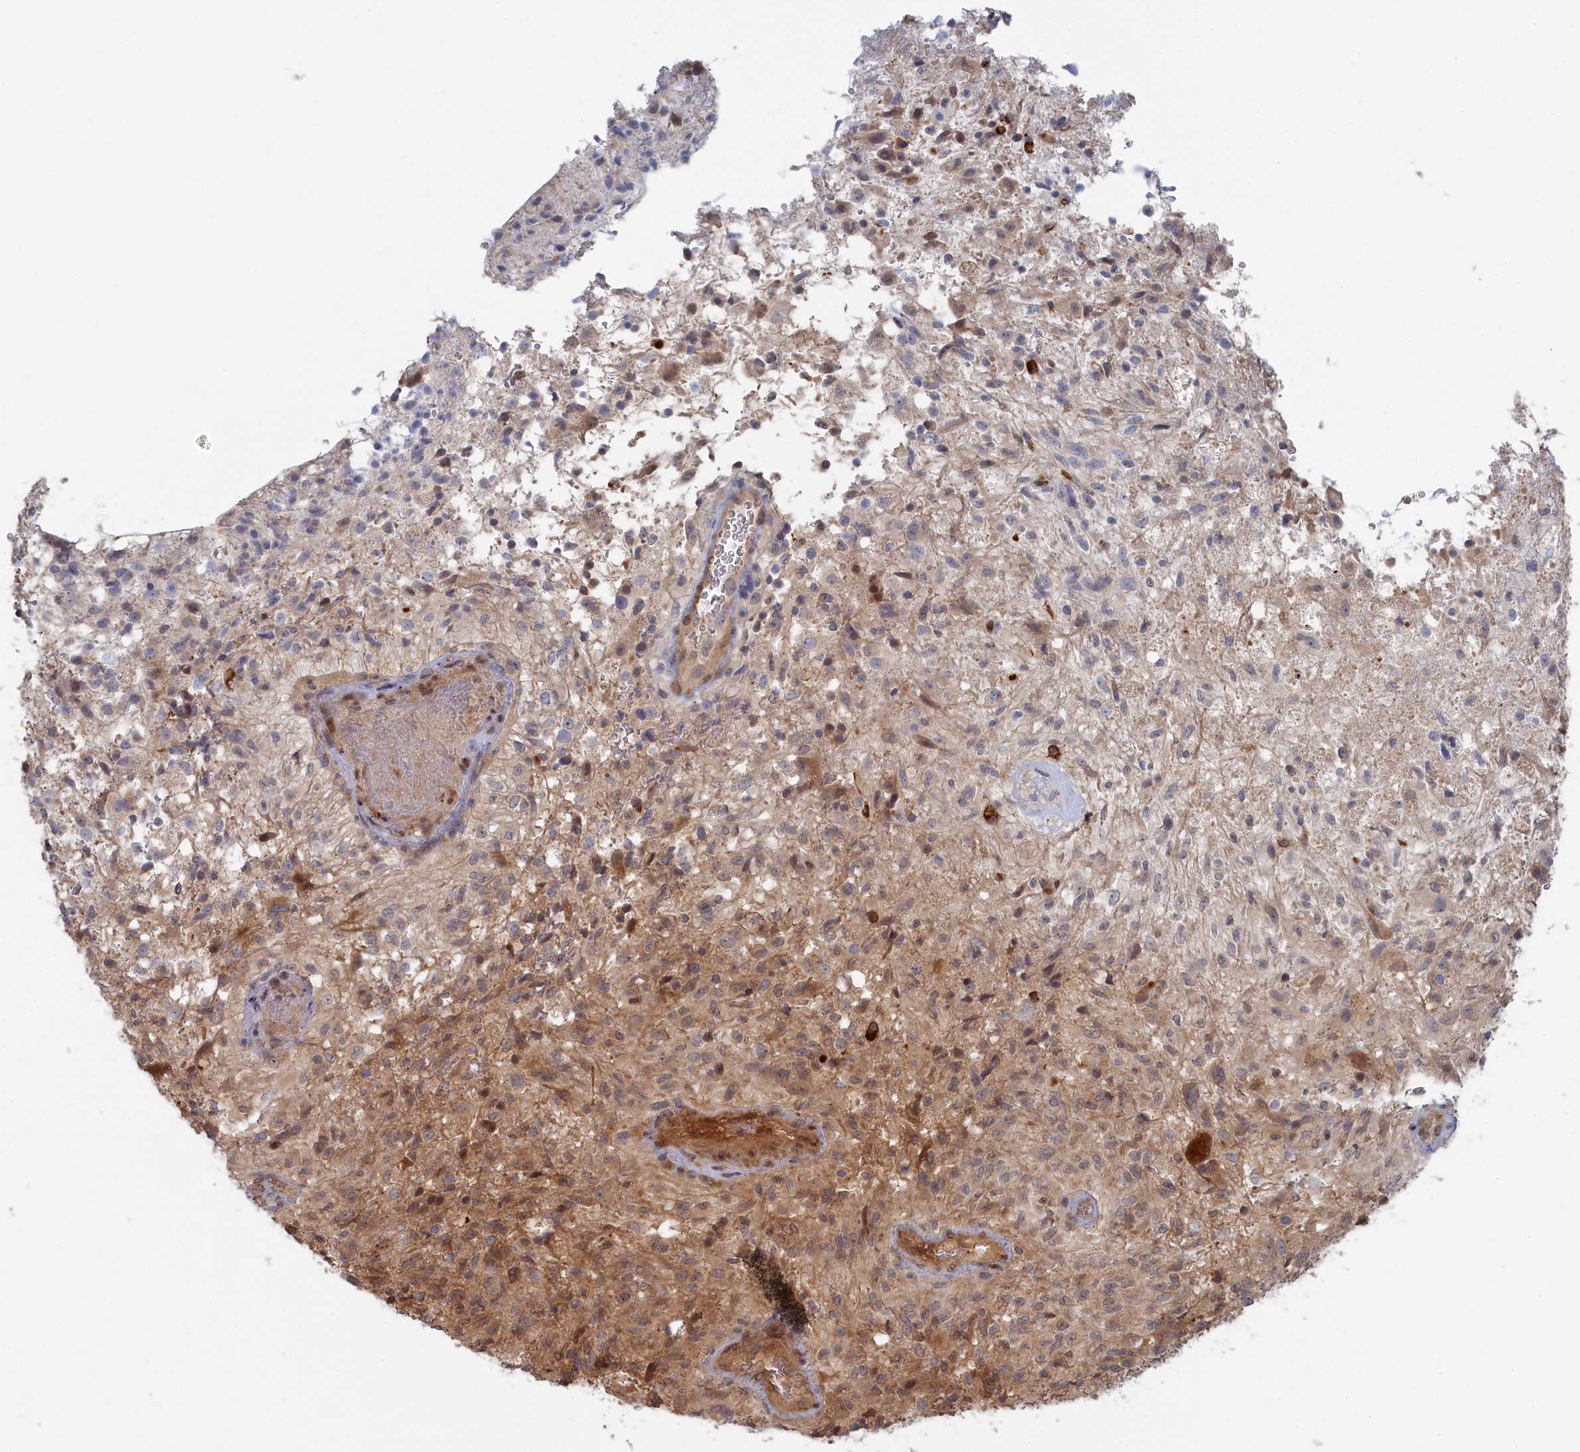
{"staining": {"intensity": "negative", "quantity": "none", "location": "none"}, "tissue": "glioma", "cell_type": "Tumor cells", "image_type": "cancer", "snomed": [{"axis": "morphology", "description": "Glioma, malignant, High grade"}, {"axis": "topography", "description": "Brain"}], "caption": "Immunohistochemical staining of glioma demonstrates no significant staining in tumor cells.", "gene": "IRGQ", "patient": {"sex": "male", "age": 56}}